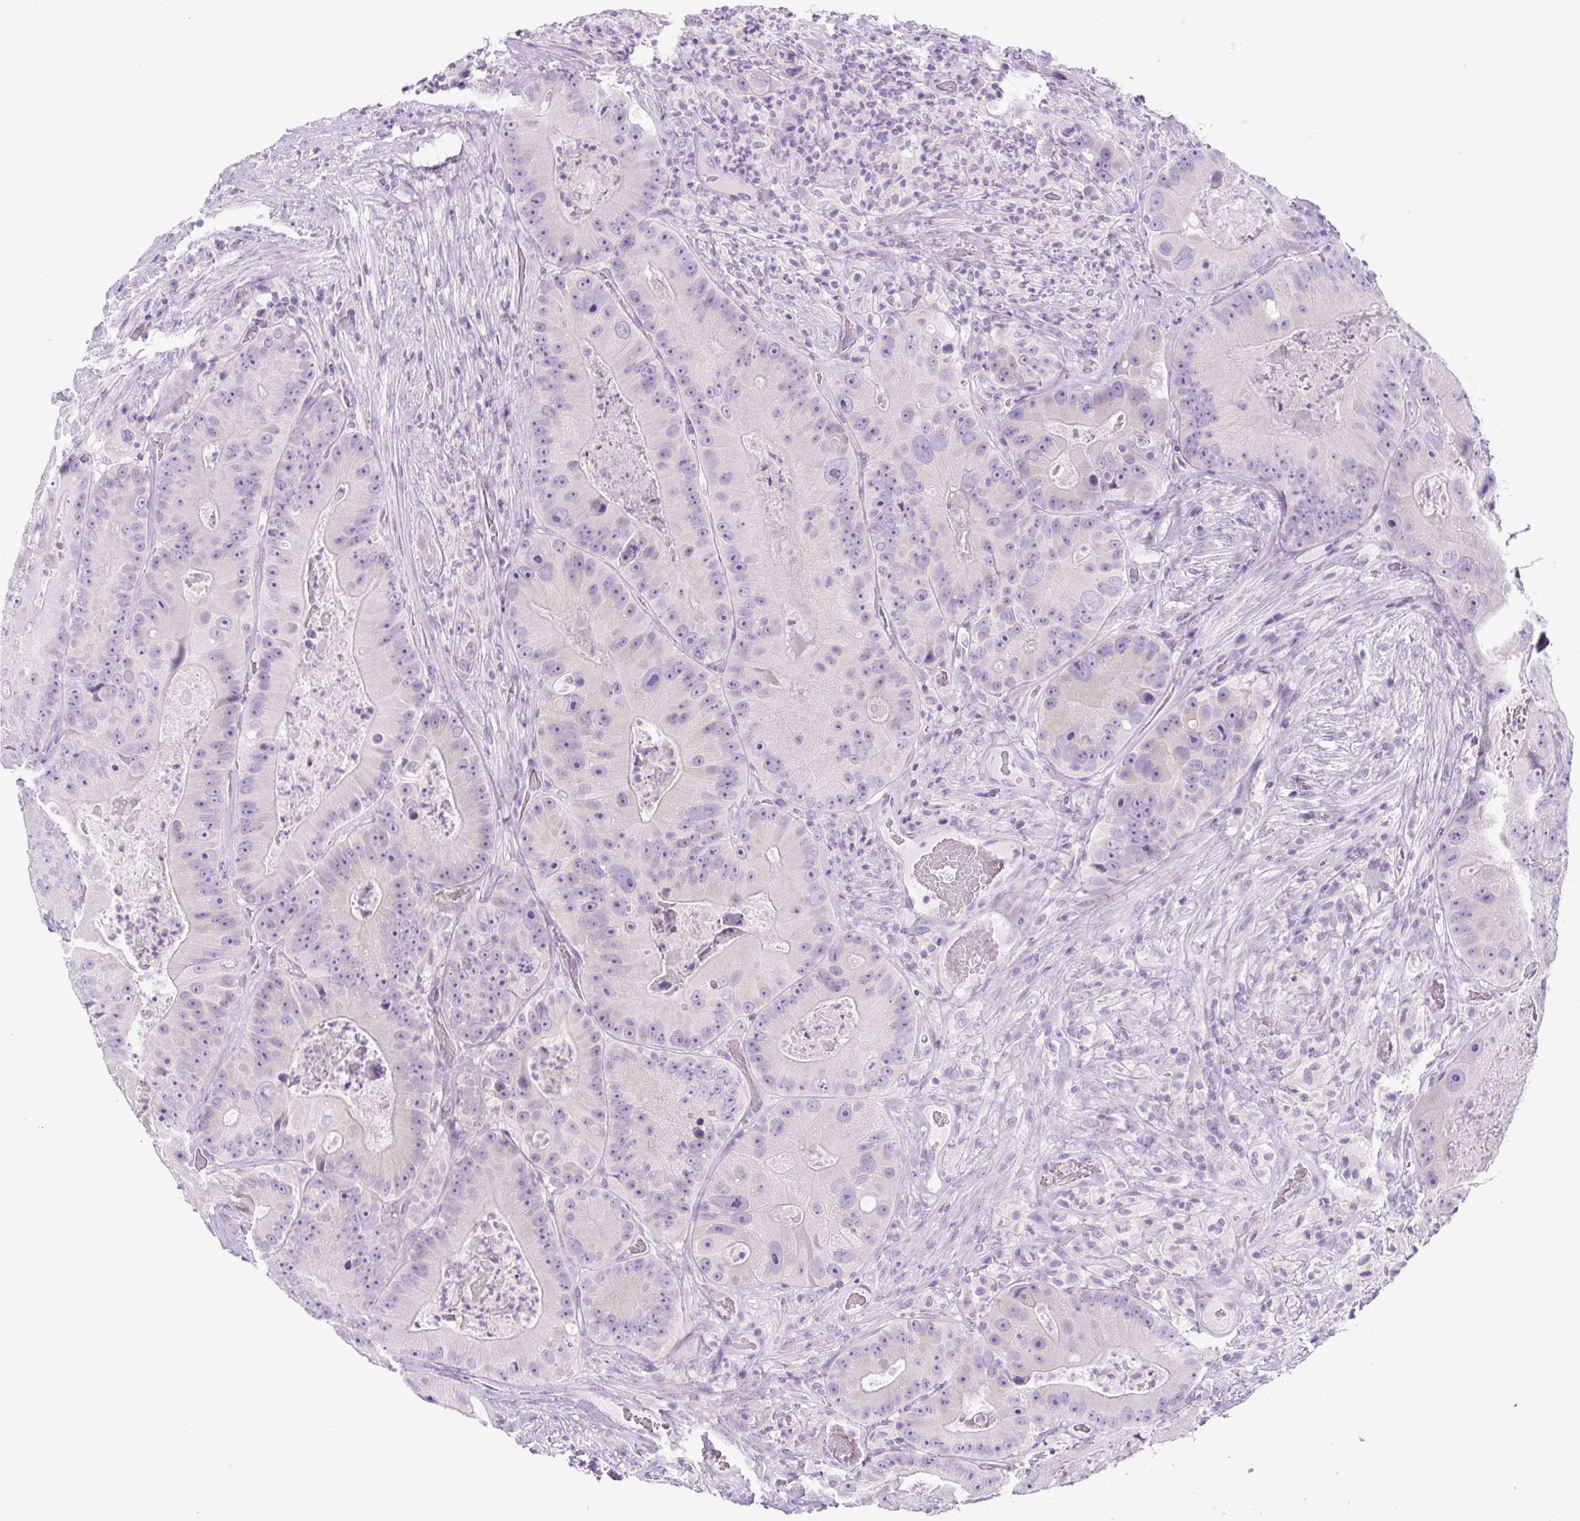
{"staining": {"intensity": "negative", "quantity": "none", "location": "none"}, "tissue": "colorectal cancer", "cell_type": "Tumor cells", "image_type": "cancer", "snomed": [{"axis": "morphology", "description": "Adenocarcinoma, NOS"}, {"axis": "topography", "description": "Colon"}], "caption": "The IHC histopathology image has no significant staining in tumor cells of adenocarcinoma (colorectal) tissue.", "gene": "UBL3", "patient": {"sex": "female", "age": 86}}